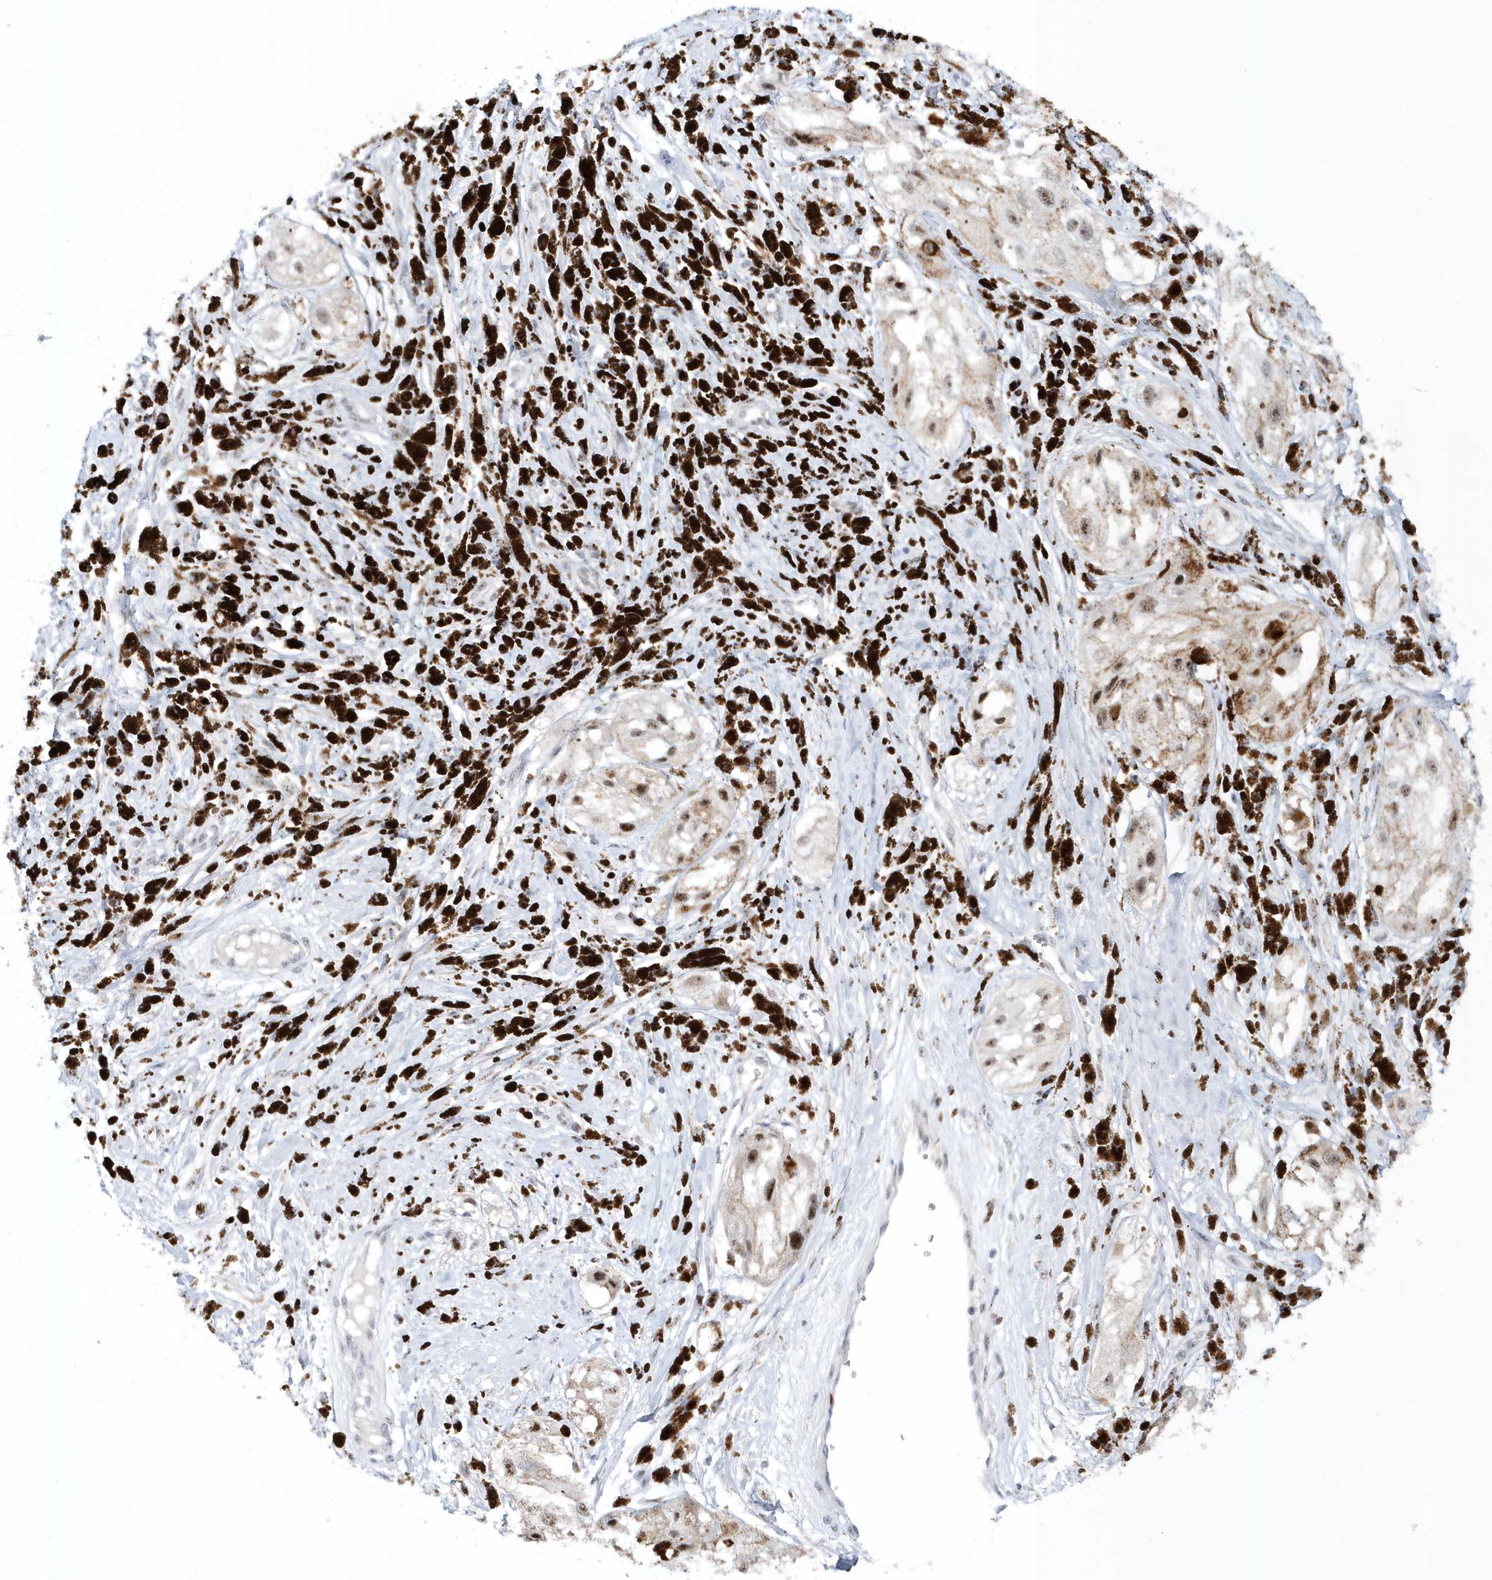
{"staining": {"intensity": "weak", "quantity": ">75%", "location": "nuclear"}, "tissue": "melanoma", "cell_type": "Tumor cells", "image_type": "cancer", "snomed": [{"axis": "morphology", "description": "Malignant melanoma, NOS"}, {"axis": "topography", "description": "Skin"}], "caption": "Melanoma stained with a brown dye shows weak nuclear positive expression in approximately >75% of tumor cells.", "gene": "ASCL4", "patient": {"sex": "male", "age": 88}}